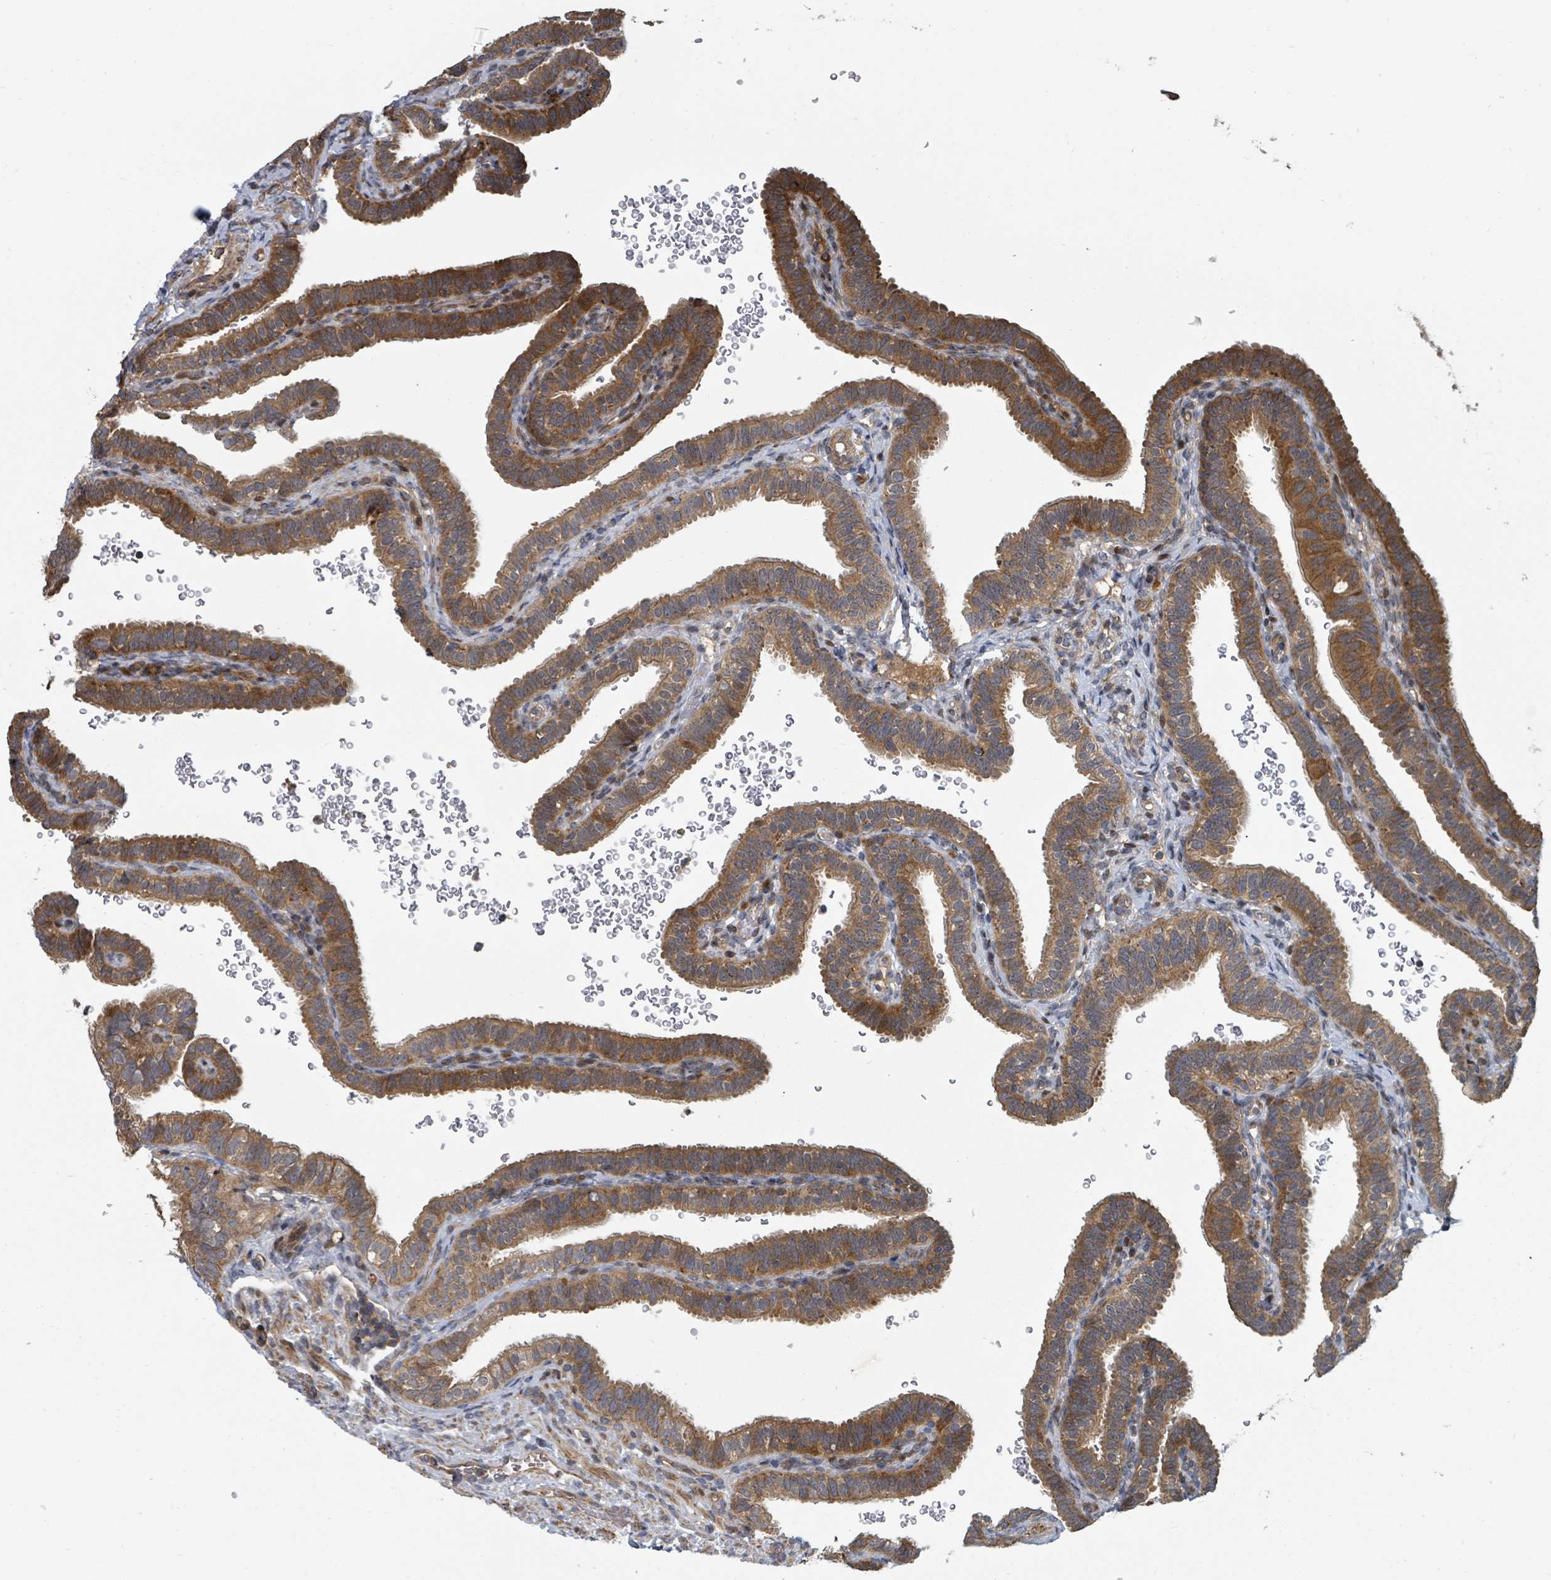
{"staining": {"intensity": "moderate", "quantity": ">75%", "location": "cytoplasmic/membranous"}, "tissue": "fallopian tube", "cell_type": "Glandular cells", "image_type": "normal", "snomed": [{"axis": "morphology", "description": "Normal tissue, NOS"}, {"axis": "topography", "description": "Fallopian tube"}], "caption": "Glandular cells reveal moderate cytoplasmic/membranous expression in about >75% of cells in benign fallopian tube.", "gene": "DPM1", "patient": {"sex": "female", "age": 41}}